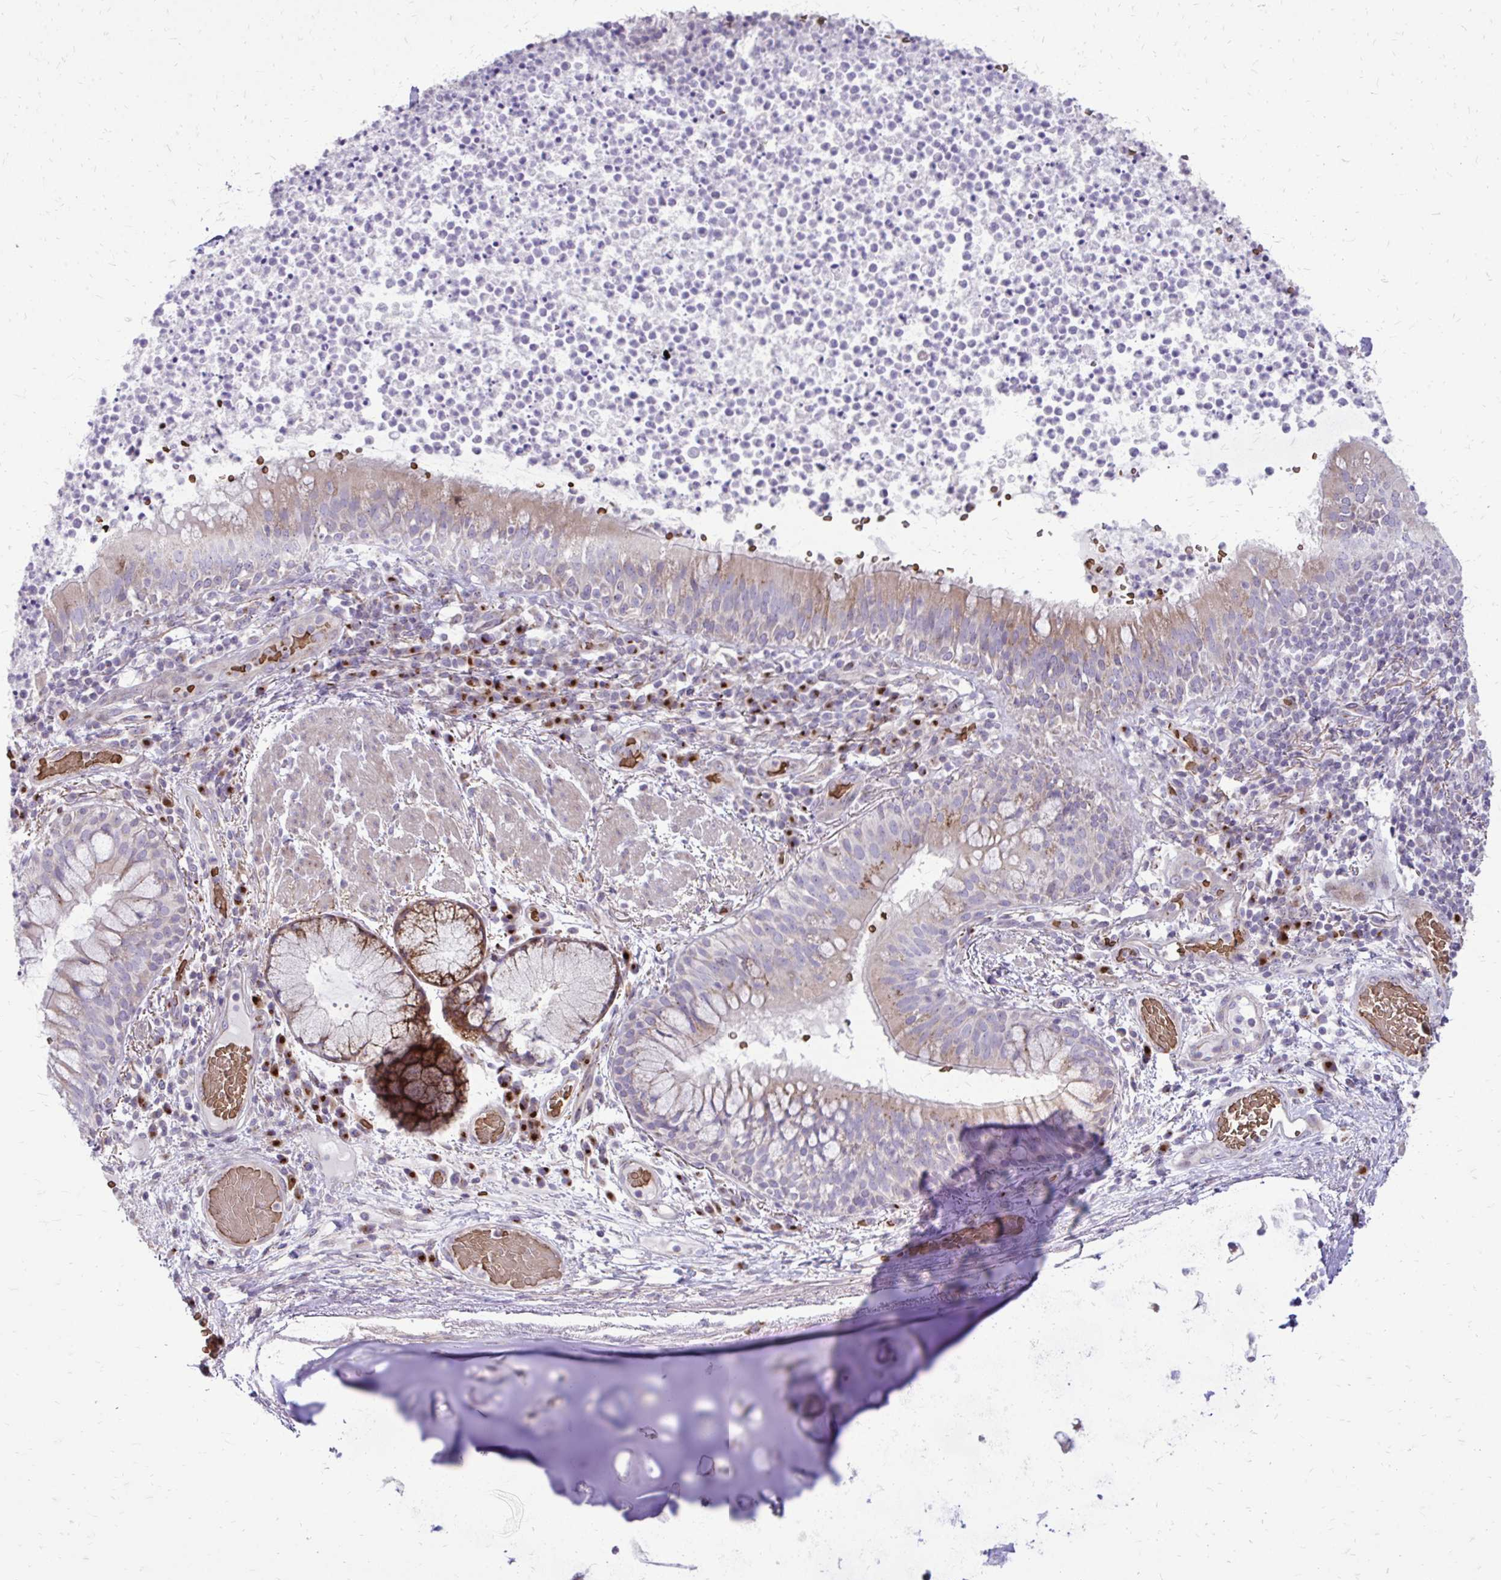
{"staining": {"intensity": "weak", "quantity": "<25%", "location": "cytoplasmic/membranous"}, "tissue": "bronchus", "cell_type": "Respiratory epithelial cells", "image_type": "normal", "snomed": [{"axis": "morphology", "description": "Normal tissue, NOS"}, {"axis": "topography", "description": "Lymph node"}, {"axis": "topography", "description": "Bronchus"}], "caption": "This is an immunohistochemistry micrograph of benign human bronchus. There is no staining in respiratory epithelial cells.", "gene": "FUNDC2", "patient": {"sex": "male", "age": 56}}